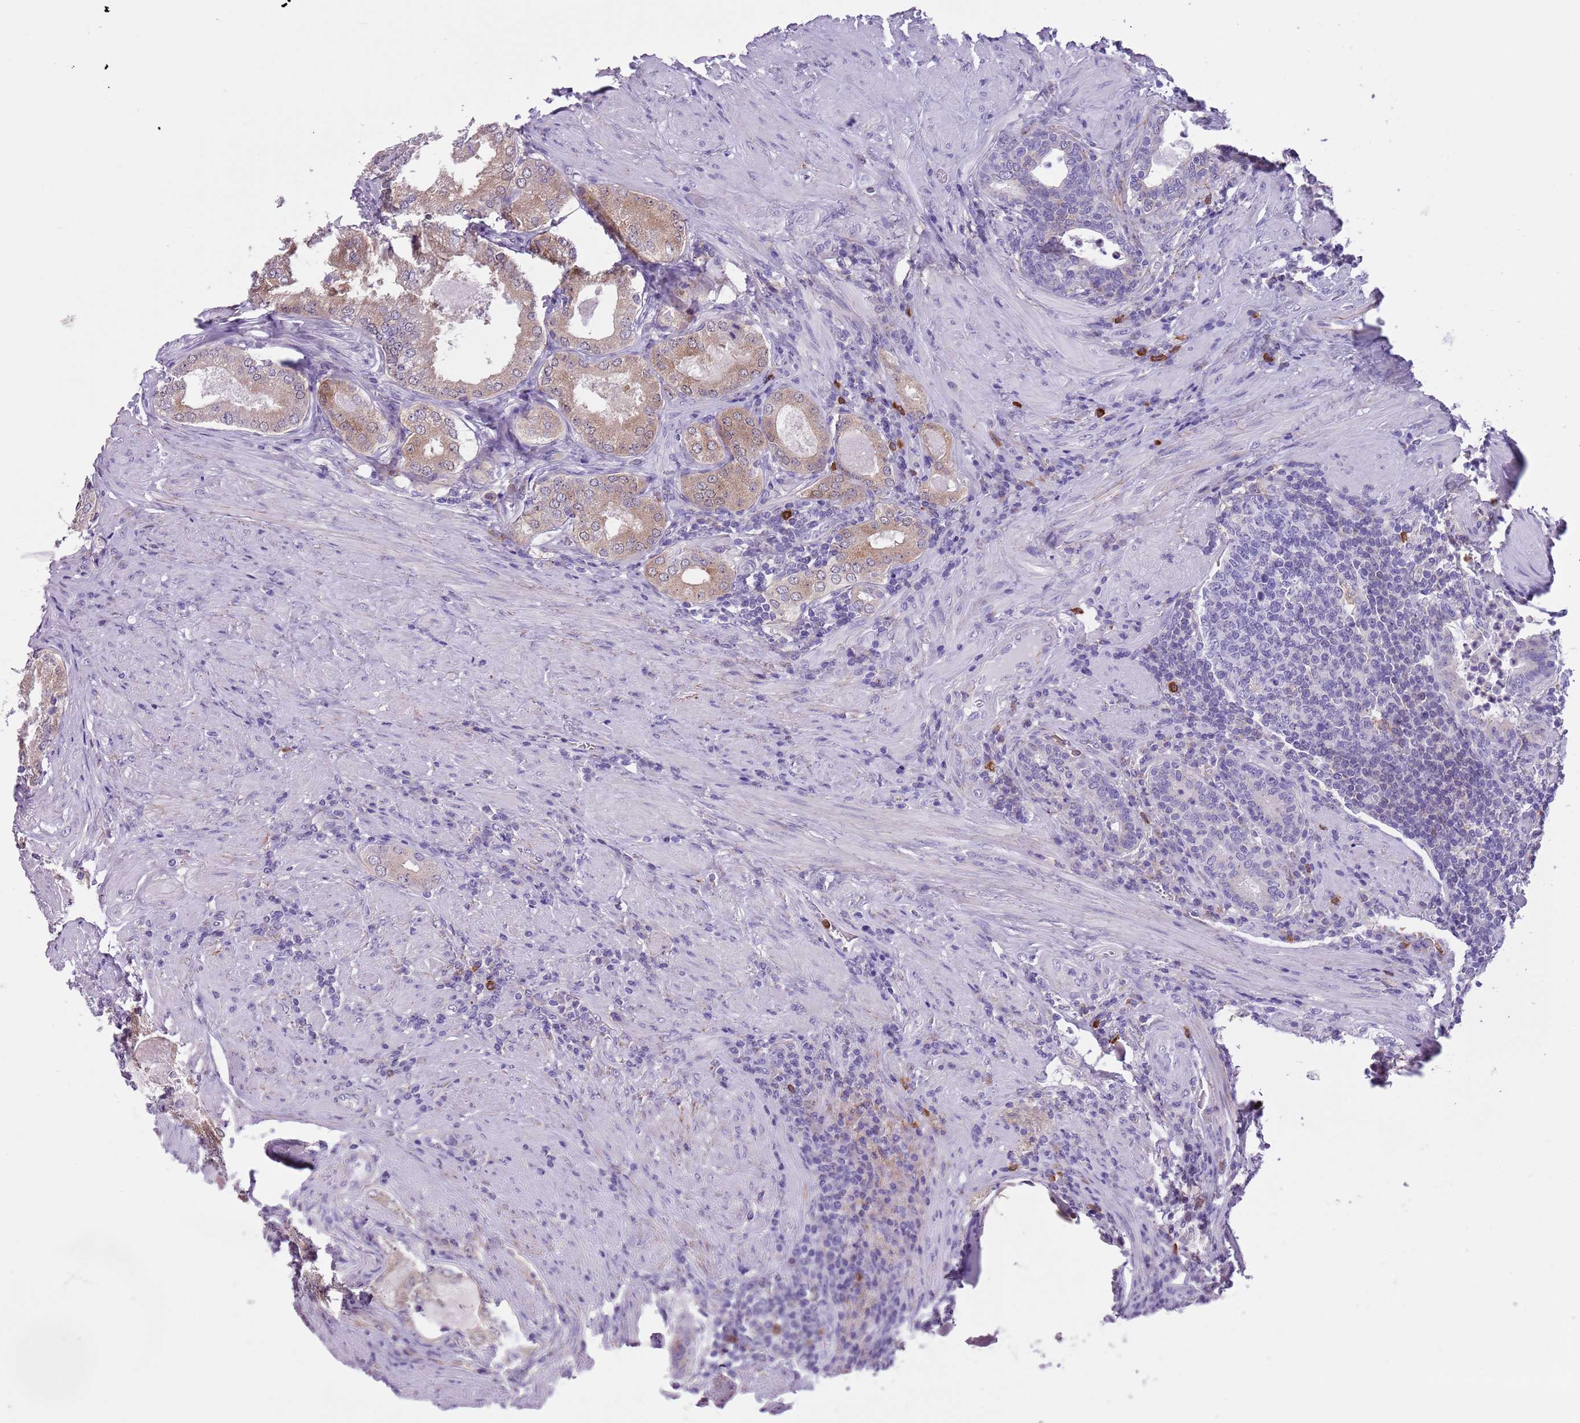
{"staining": {"intensity": "moderate", "quantity": "<25%", "location": "cytoplasmic/membranous"}, "tissue": "prostate cancer", "cell_type": "Tumor cells", "image_type": "cancer", "snomed": [{"axis": "morphology", "description": "Adenocarcinoma, Low grade"}, {"axis": "topography", "description": "Prostate"}], "caption": "Protein staining of prostate cancer (adenocarcinoma (low-grade)) tissue demonstrates moderate cytoplasmic/membranous positivity in about <25% of tumor cells.", "gene": "PFKFB2", "patient": {"sex": "male", "age": 68}}